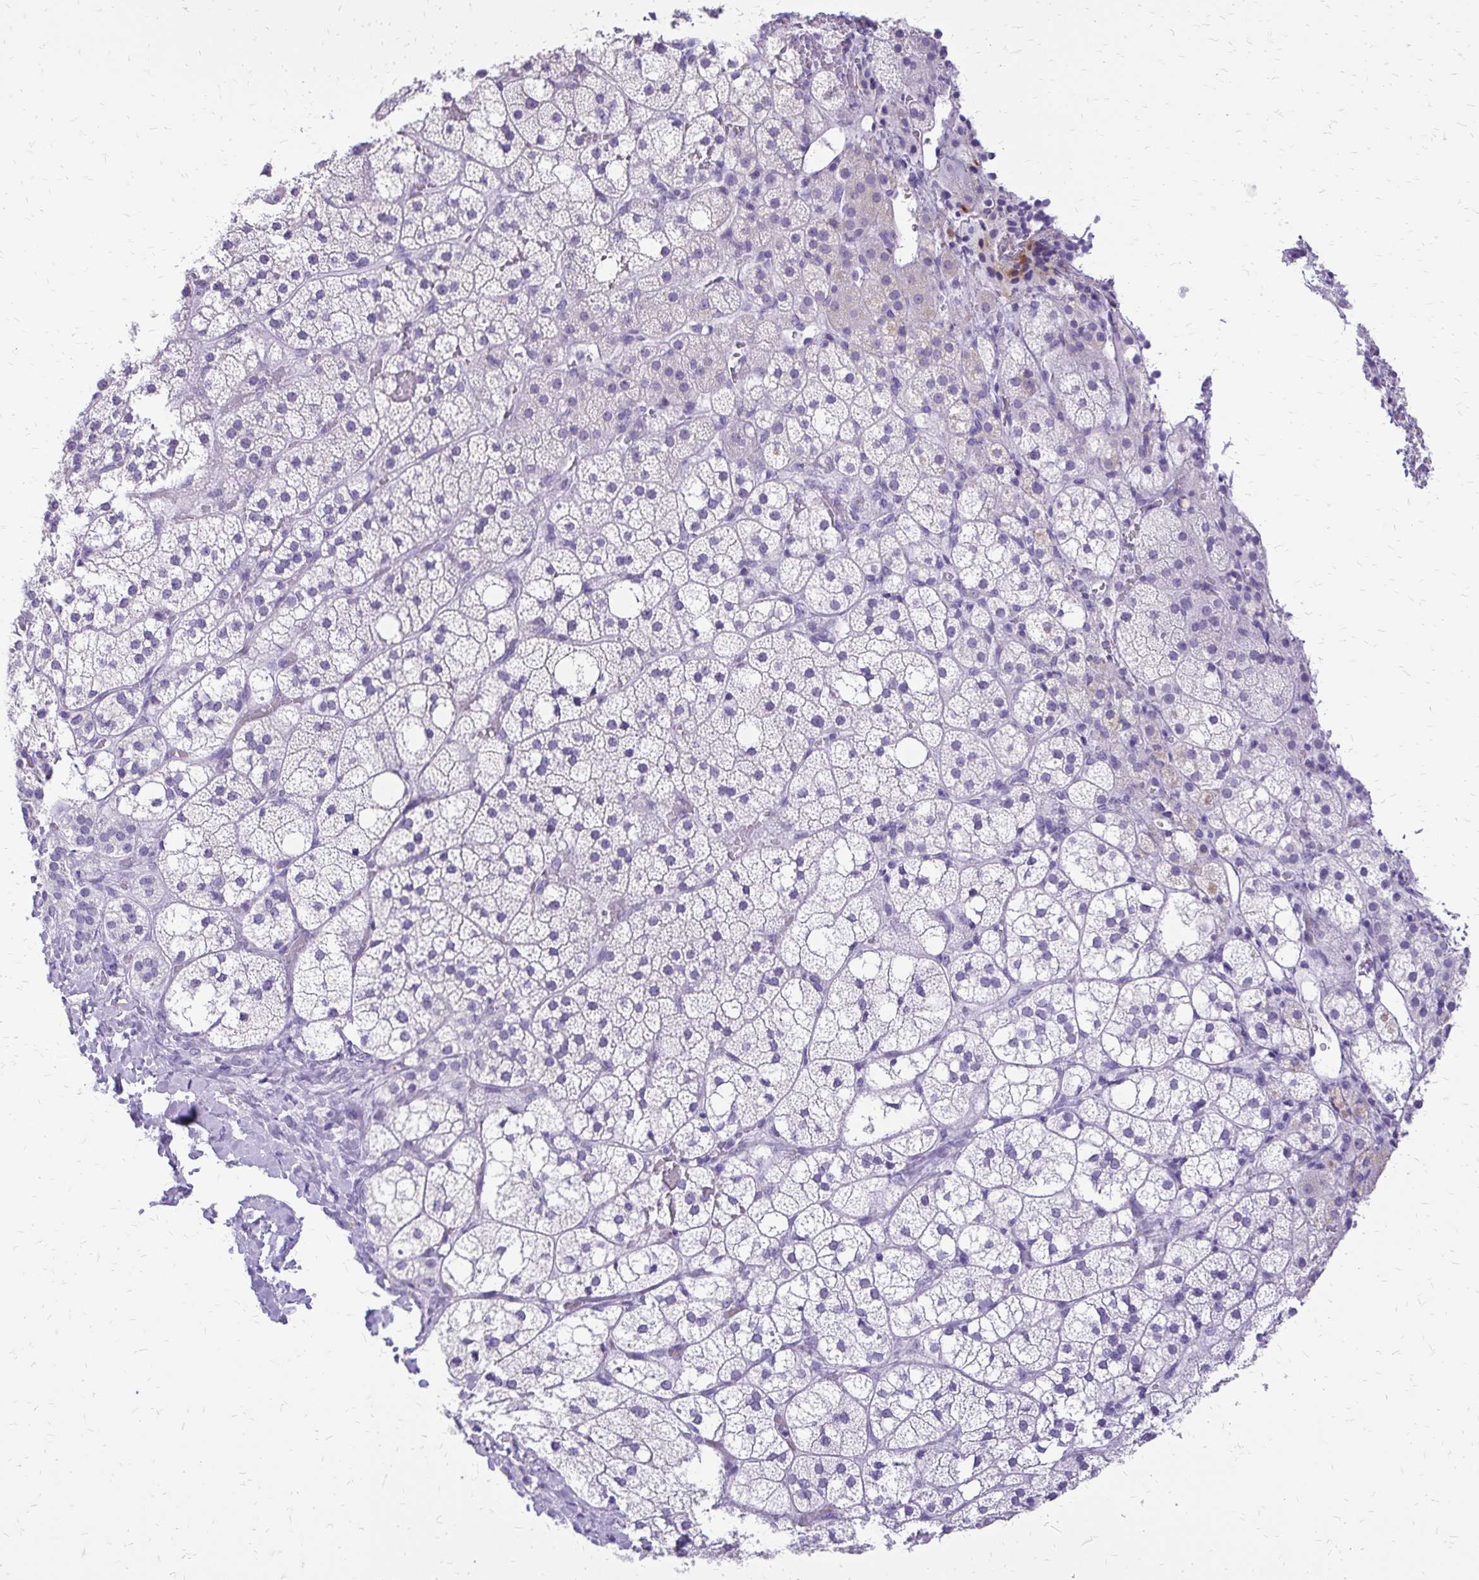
{"staining": {"intensity": "negative", "quantity": "none", "location": "none"}, "tissue": "adrenal gland", "cell_type": "Glandular cells", "image_type": "normal", "snomed": [{"axis": "morphology", "description": "Normal tissue, NOS"}, {"axis": "topography", "description": "Adrenal gland"}], "caption": "High magnification brightfield microscopy of unremarkable adrenal gland stained with DAB (brown) and counterstained with hematoxylin (blue): glandular cells show no significant staining.", "gene": "SLC32A1", "patient": {"sex": "male", "age": 53}}